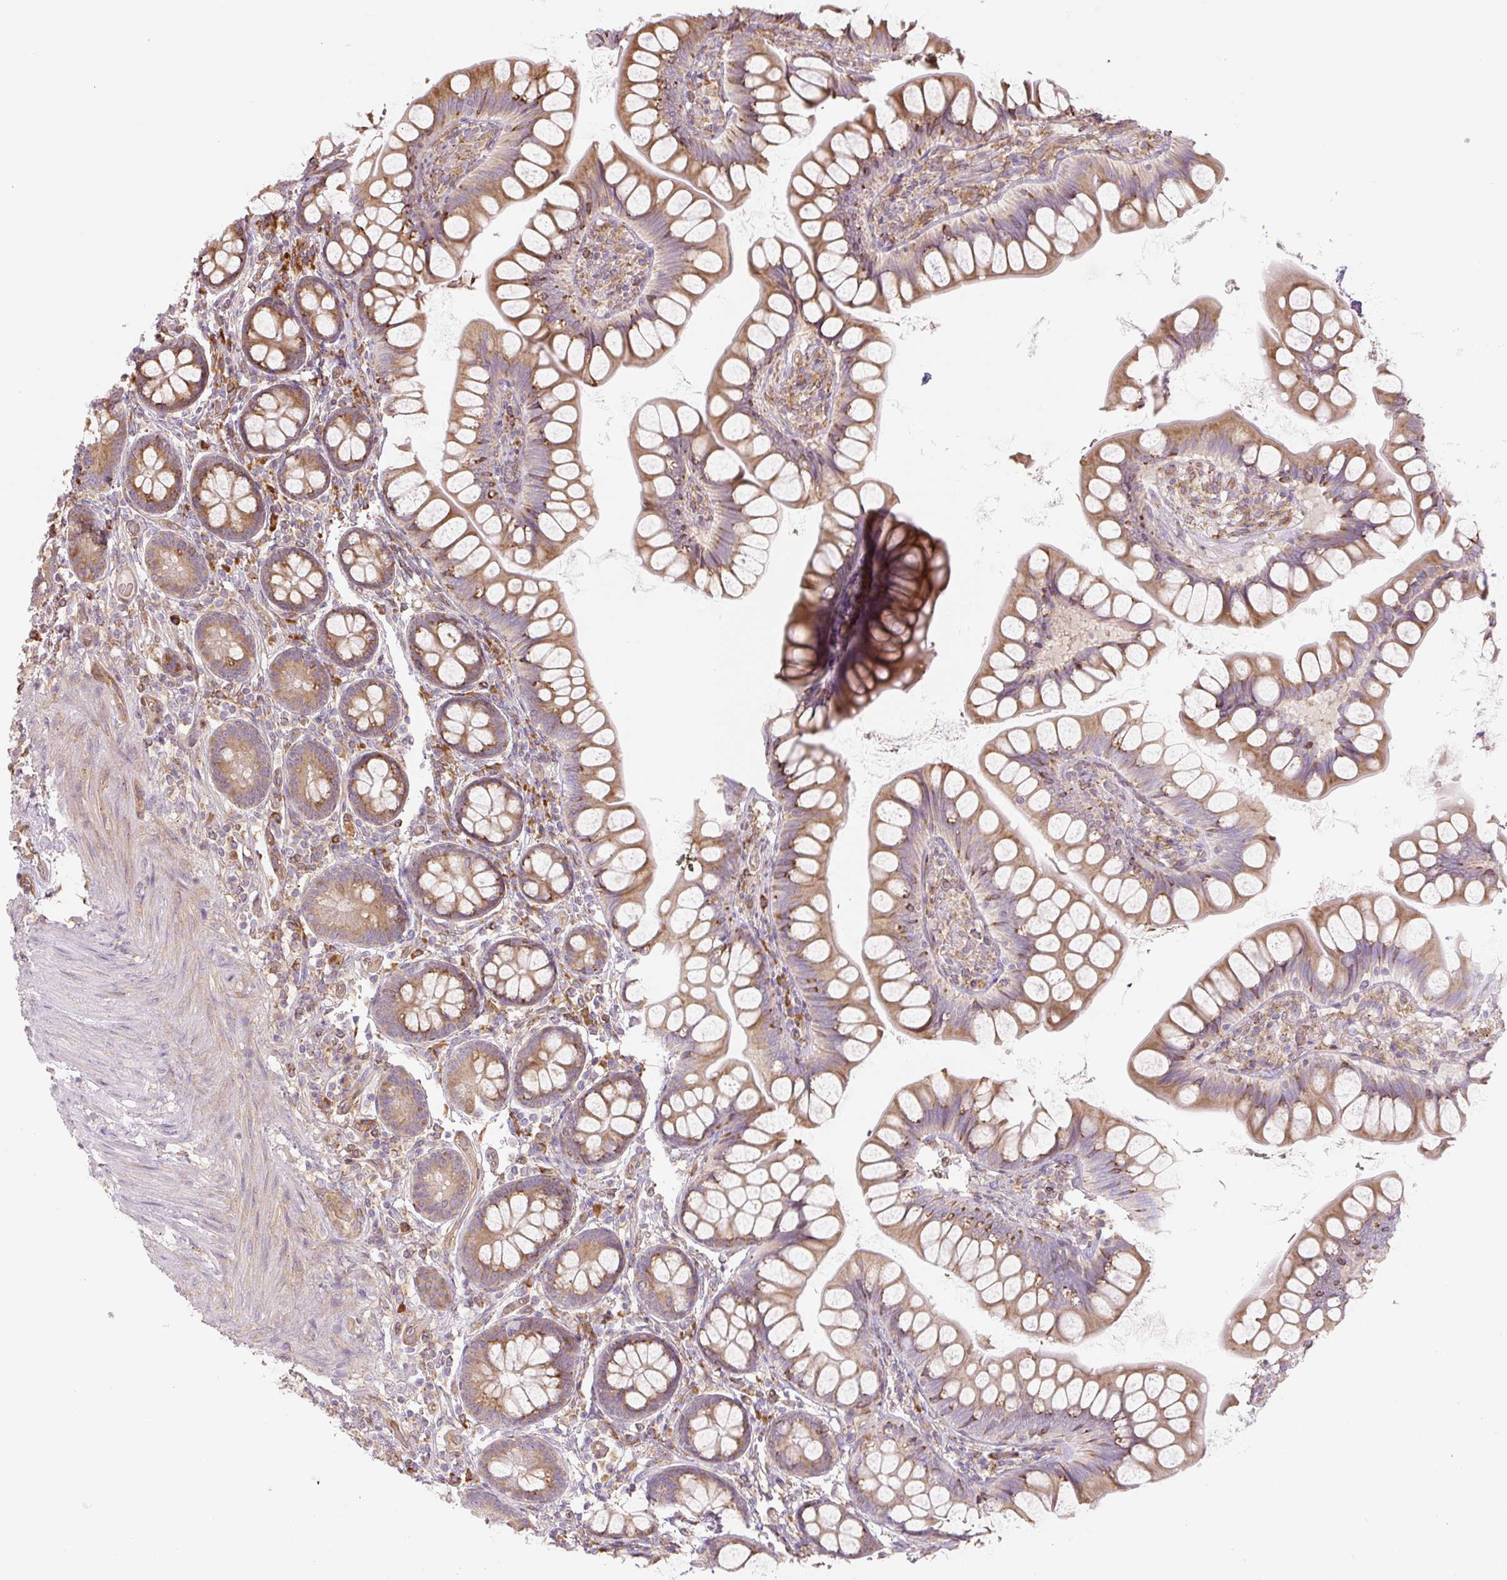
{"staining": {"intensity": "moderate", "quantity": ">75%", "location": "cytoplasmic/membranous"}, "tissue": "small intestine", "cell_type": "Glandular cells", "image_type": "normal", "snomed": [{"axis": "morphology", "description": "Normal tissue, NOS"}, {"axis": "topography", "description": "Small intestine"}], "caption": "Immunohistochemical staining of normal small intestine demonstrates >75% levels of moderate cytoplasmic/membranous protein staining in about >75% of glandular cells. Immunohistochemistry (ihc) stains the protein in brown and the nuclei are stained blue.", "gene": "RASA1", "patient": {"sex": "male", "age": 70}}